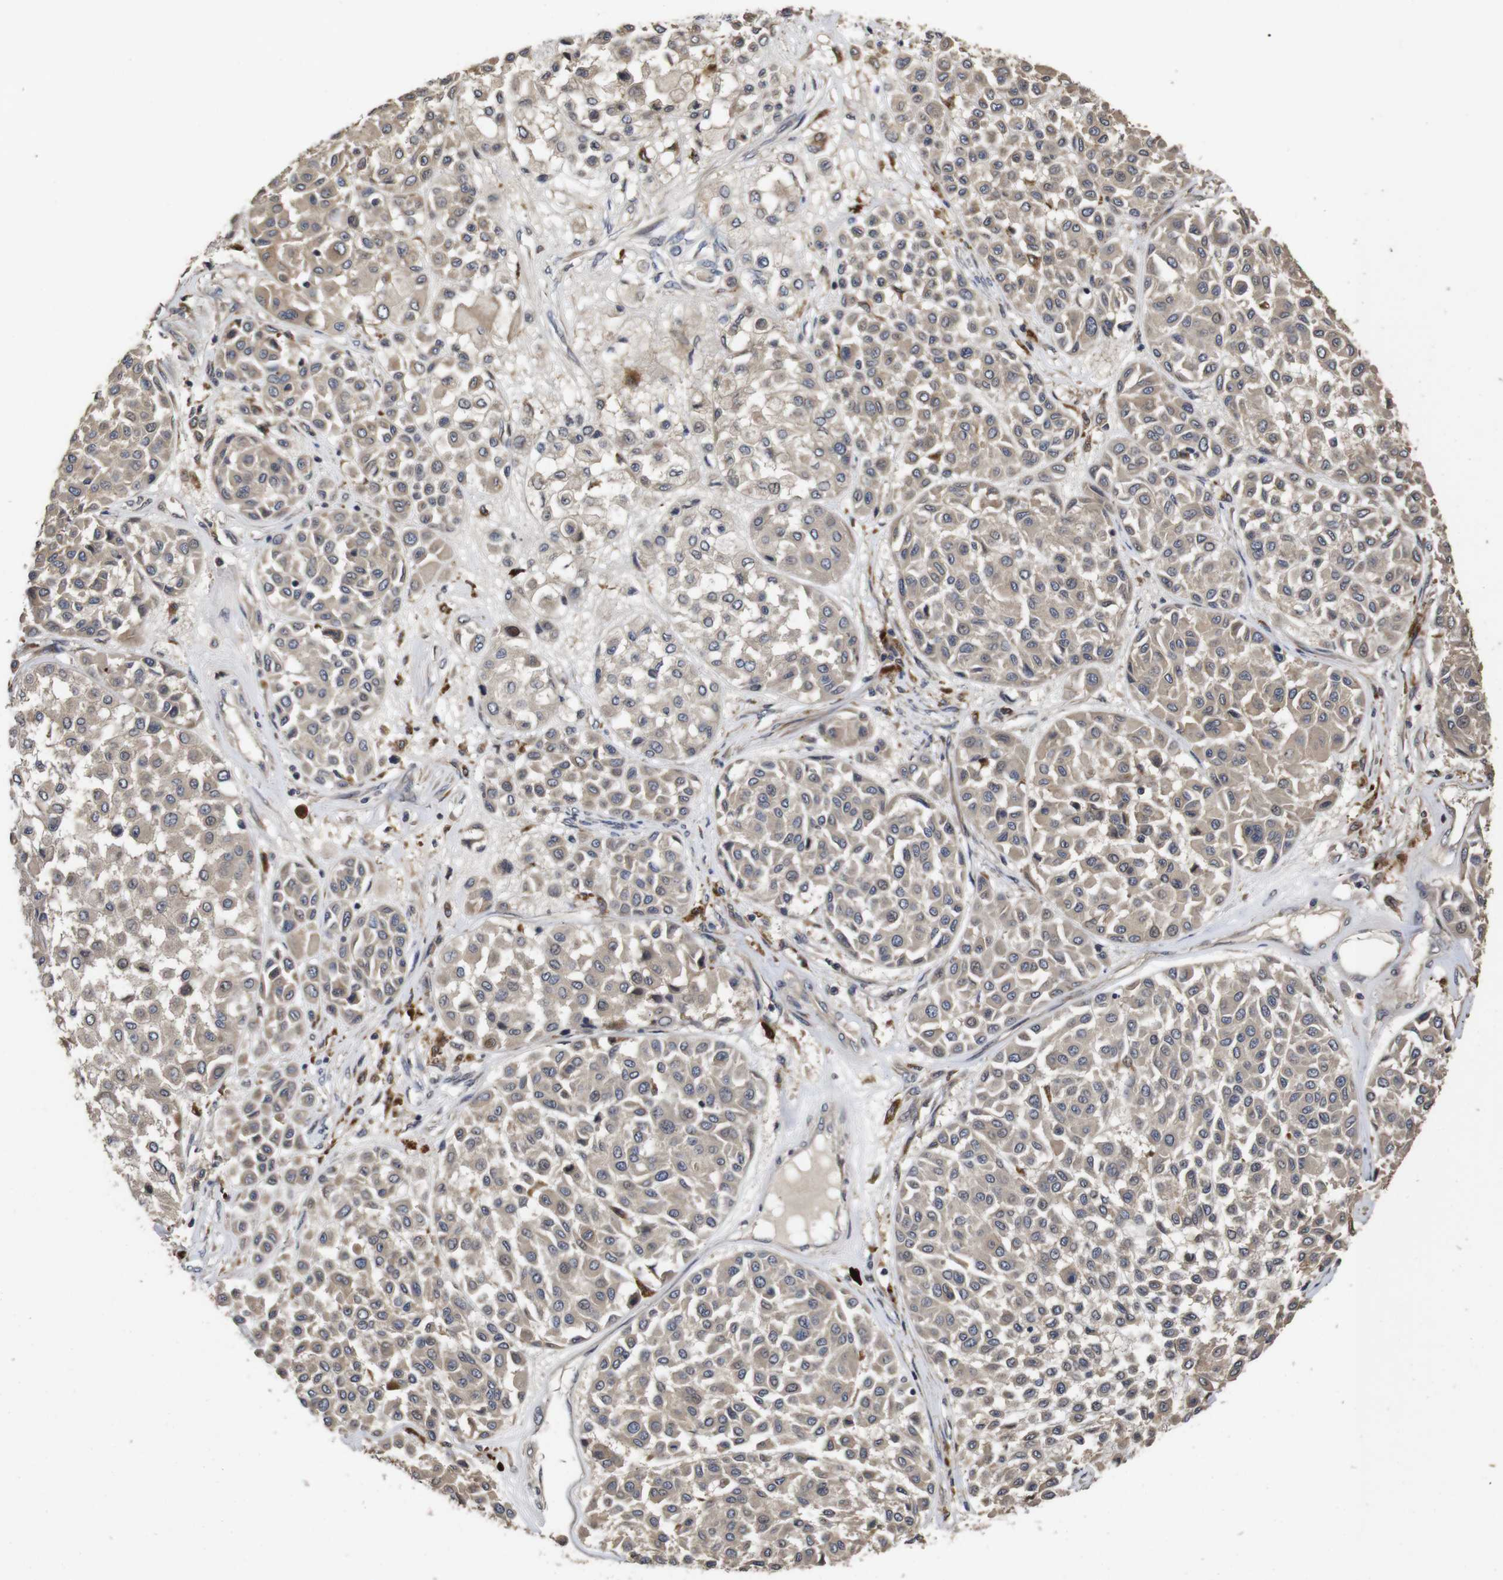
{"staining": {"intensity": "weak", "quantity": ">75%", "location": "cytoplasmic/membranous"}, "tissue": "melanoma", "cell_type": "Tumor cells", "image_type": "cancer", "snomed": [{"axis": "morphology", "description": "Malignant melanoma, Metastatic site"}, {"axis": "topography", "description": "Soft tissue"}], "caption": "IHC micrograph of neoplastic tissue: malignant melanoma (metastatic site) stained using immunohistochemistry (IHC) exhibits low levels of weak protein expression localized specifically in the cytoplasmic/membranous of tumor cells, appearing as a cytoplasmic/membranous brown color.", "gene": "PTPN14", "patient": {"sex": "male", "age": 41}}